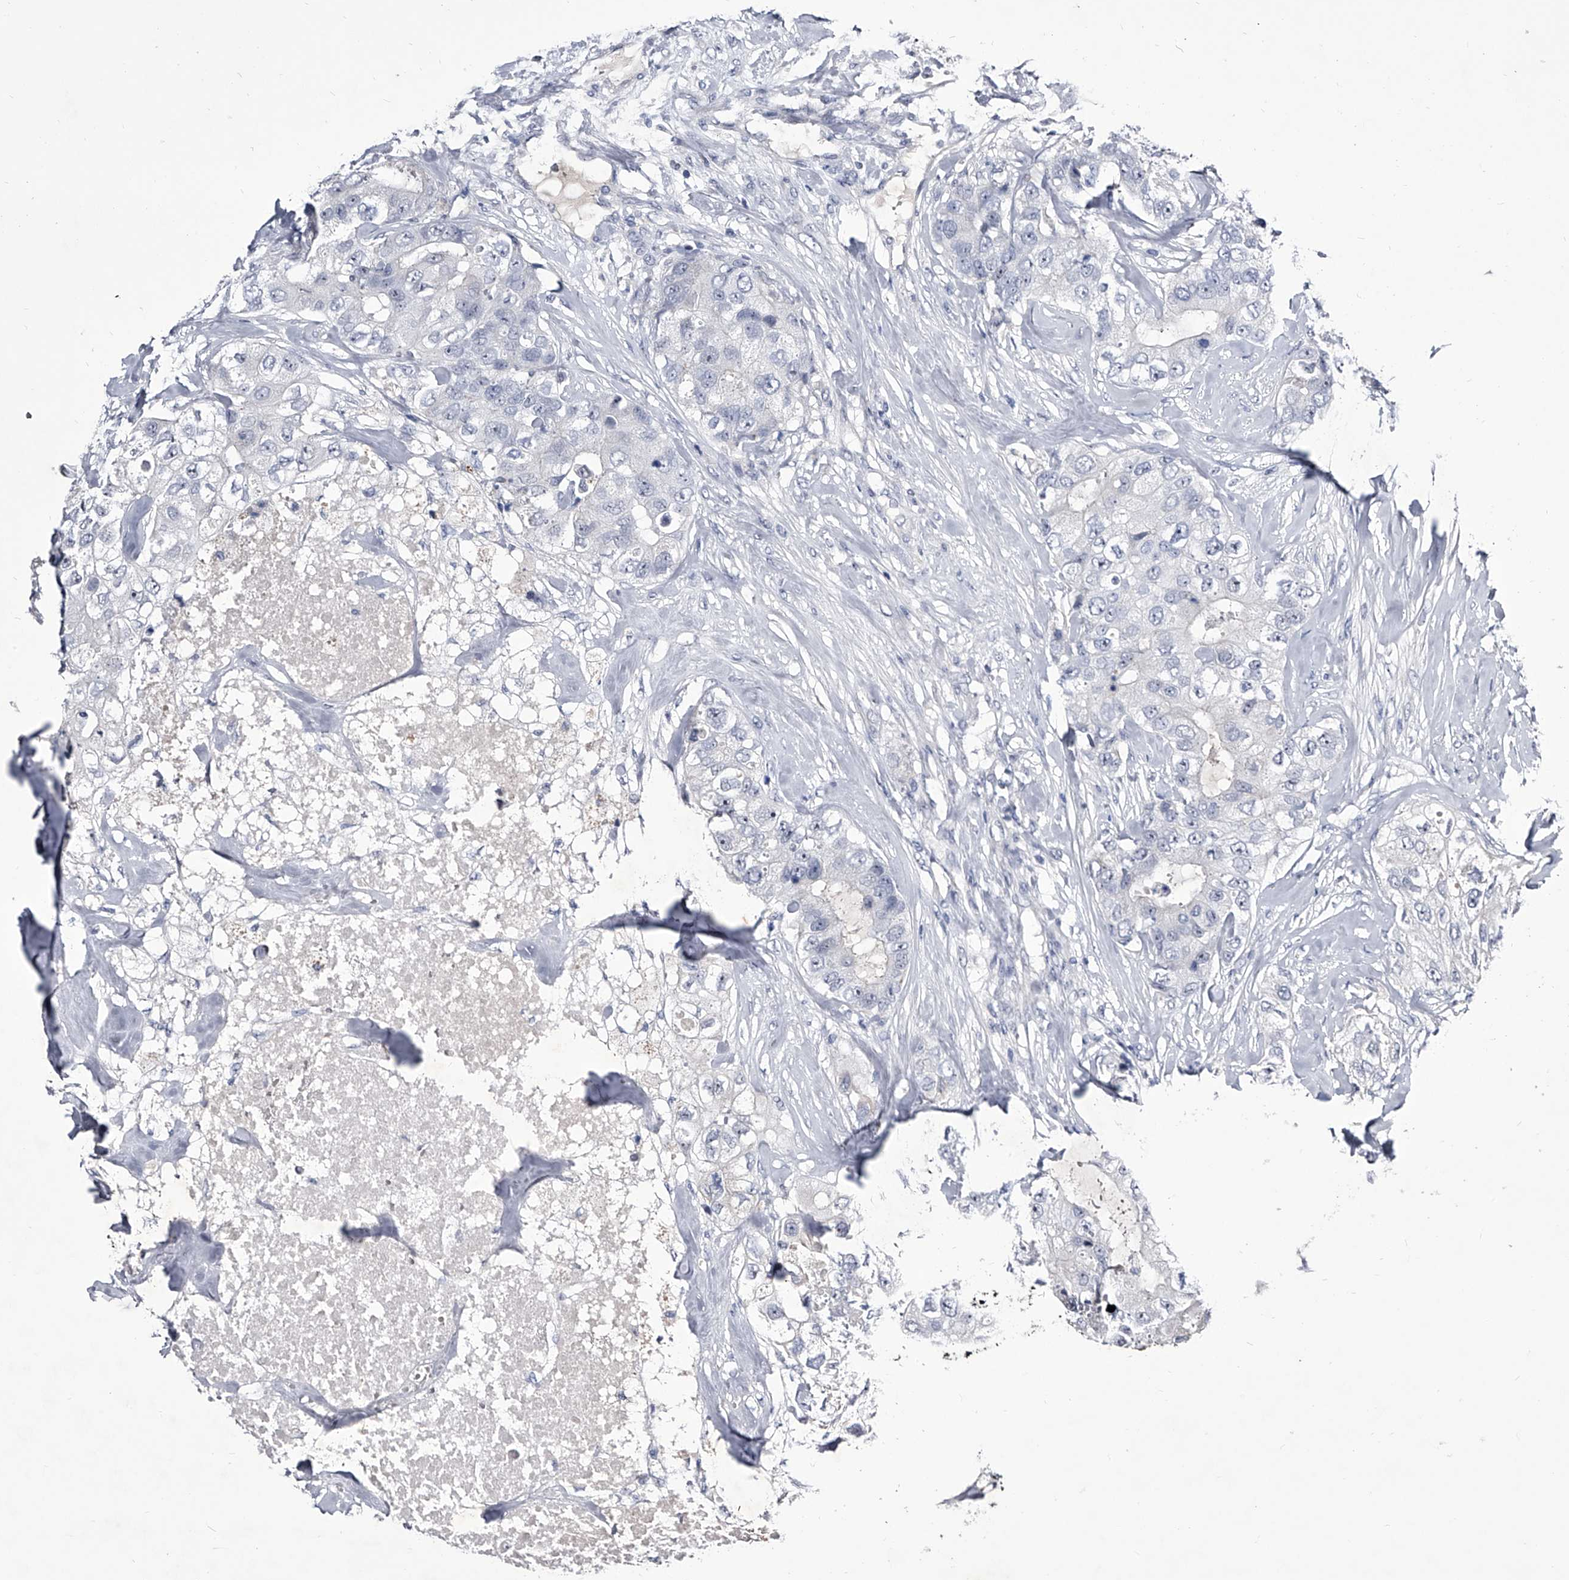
{"staining": {"intensity": "negative", "quantity": "none", "location": "none"}, "tissue": "breast cancer", "cell_type": "Tumor cells", "image_type": "cancer", "snomed": [{"axis": "morphology", "description": "Duct carcinoma"}, {"axis": "topography", "description": "Breast"}], "caption": "Immunohistochemistry (IHC) image of neoplastic tissue: human breast cancer (invasive ductal carcinoma) stained with DAB (3,3'-diaminobenzidine) exhibits no significant protein positivity in tumor cells.", "gene": "CRISP2", "patient": {"sex": "female", "age": 62}}